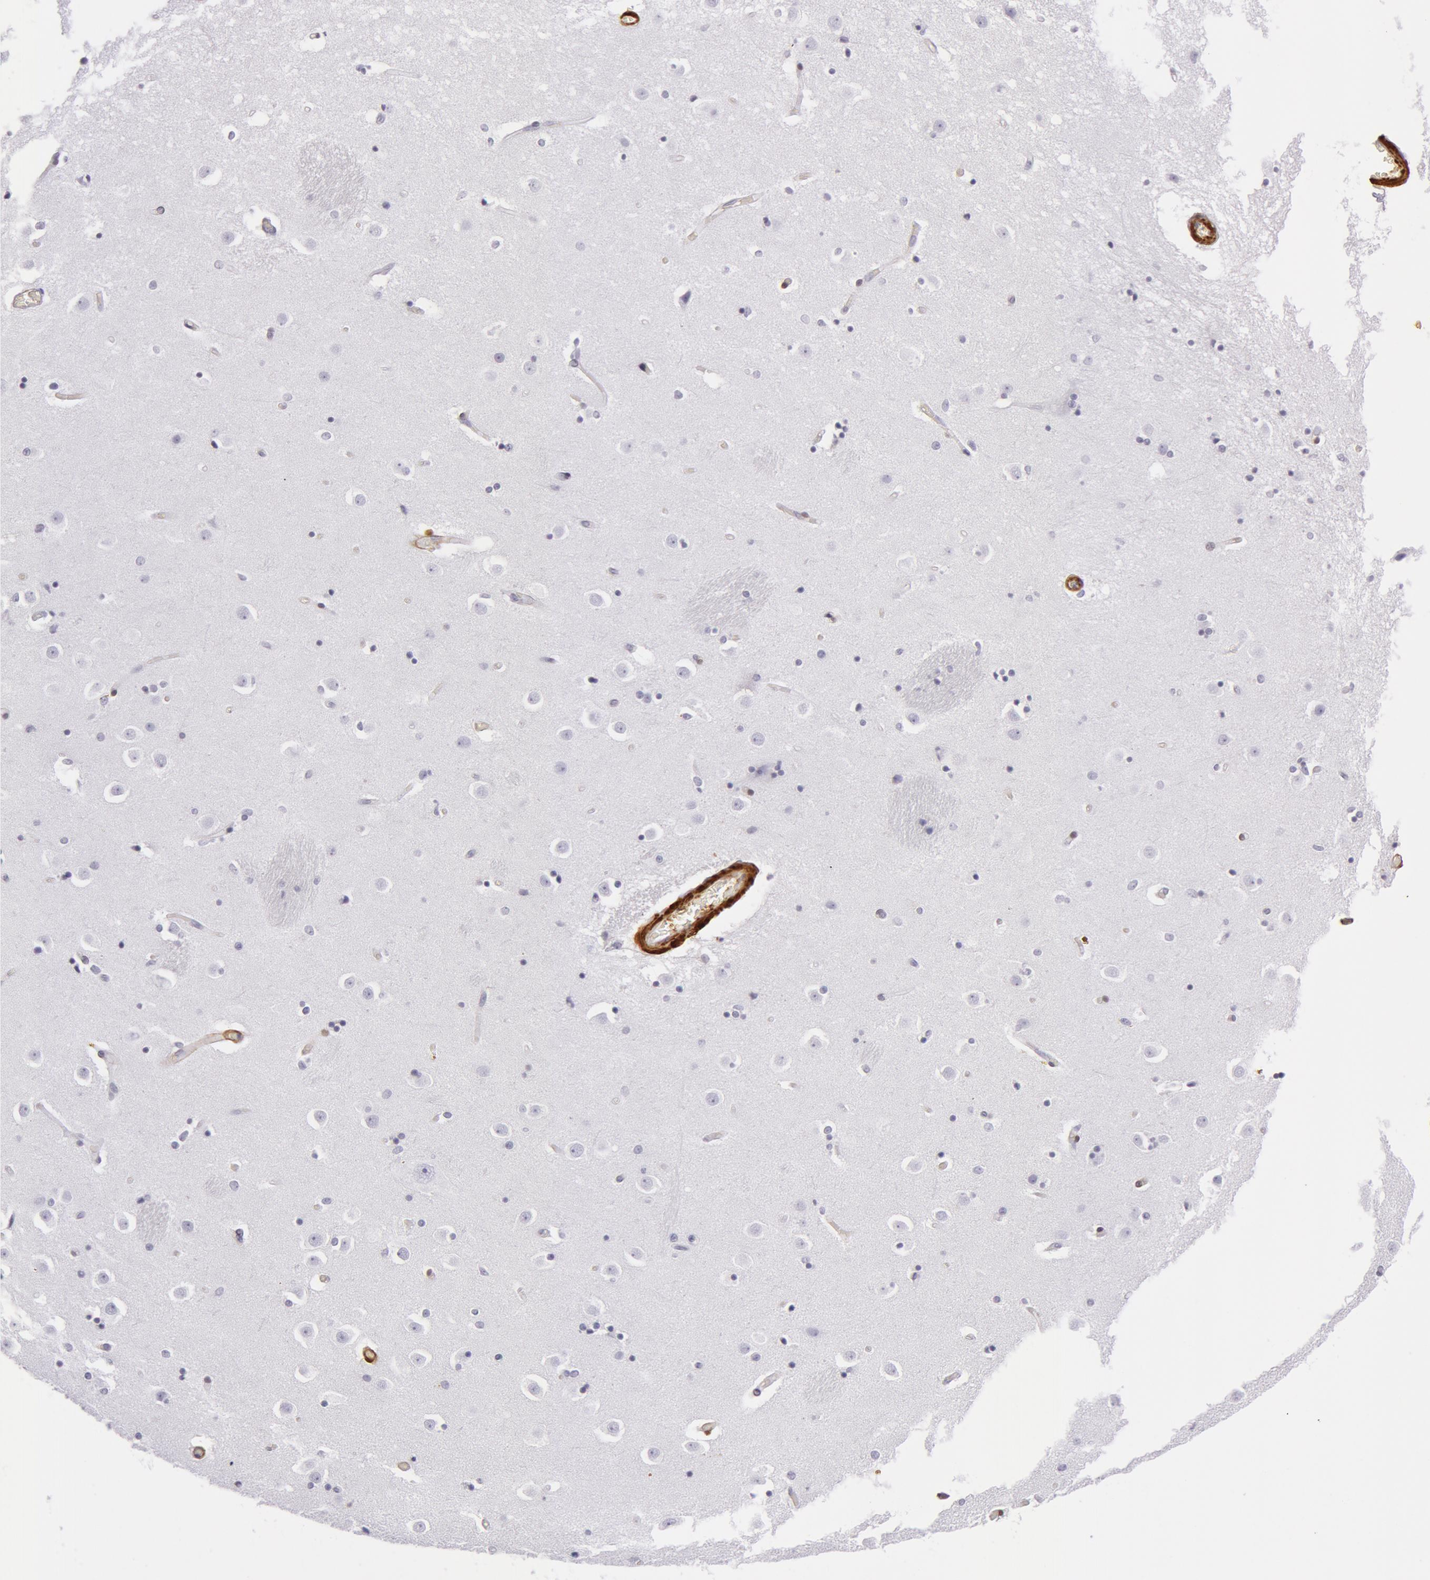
{"staining": {"intensity": "negative", "quantity": "none", "location": "none"}, "tissue": "caudate", "cell_type": "Glial cells", "image_type": "normal", "snomed": [{"axis": "morphology", "description": "Normal tissue, NOS"}, {"axis": "topography", "description": "Lateral ventricle wall"}], "caption": "Immunohistochemical staining of normal caudate exhibits no significant positivity in glial cells. (Brightfield microscopy of DAB immunohistochemistry (IHC) at high magnification).", "gene": "TAGLN", "patient": {"sex": "female", "age": 54}}